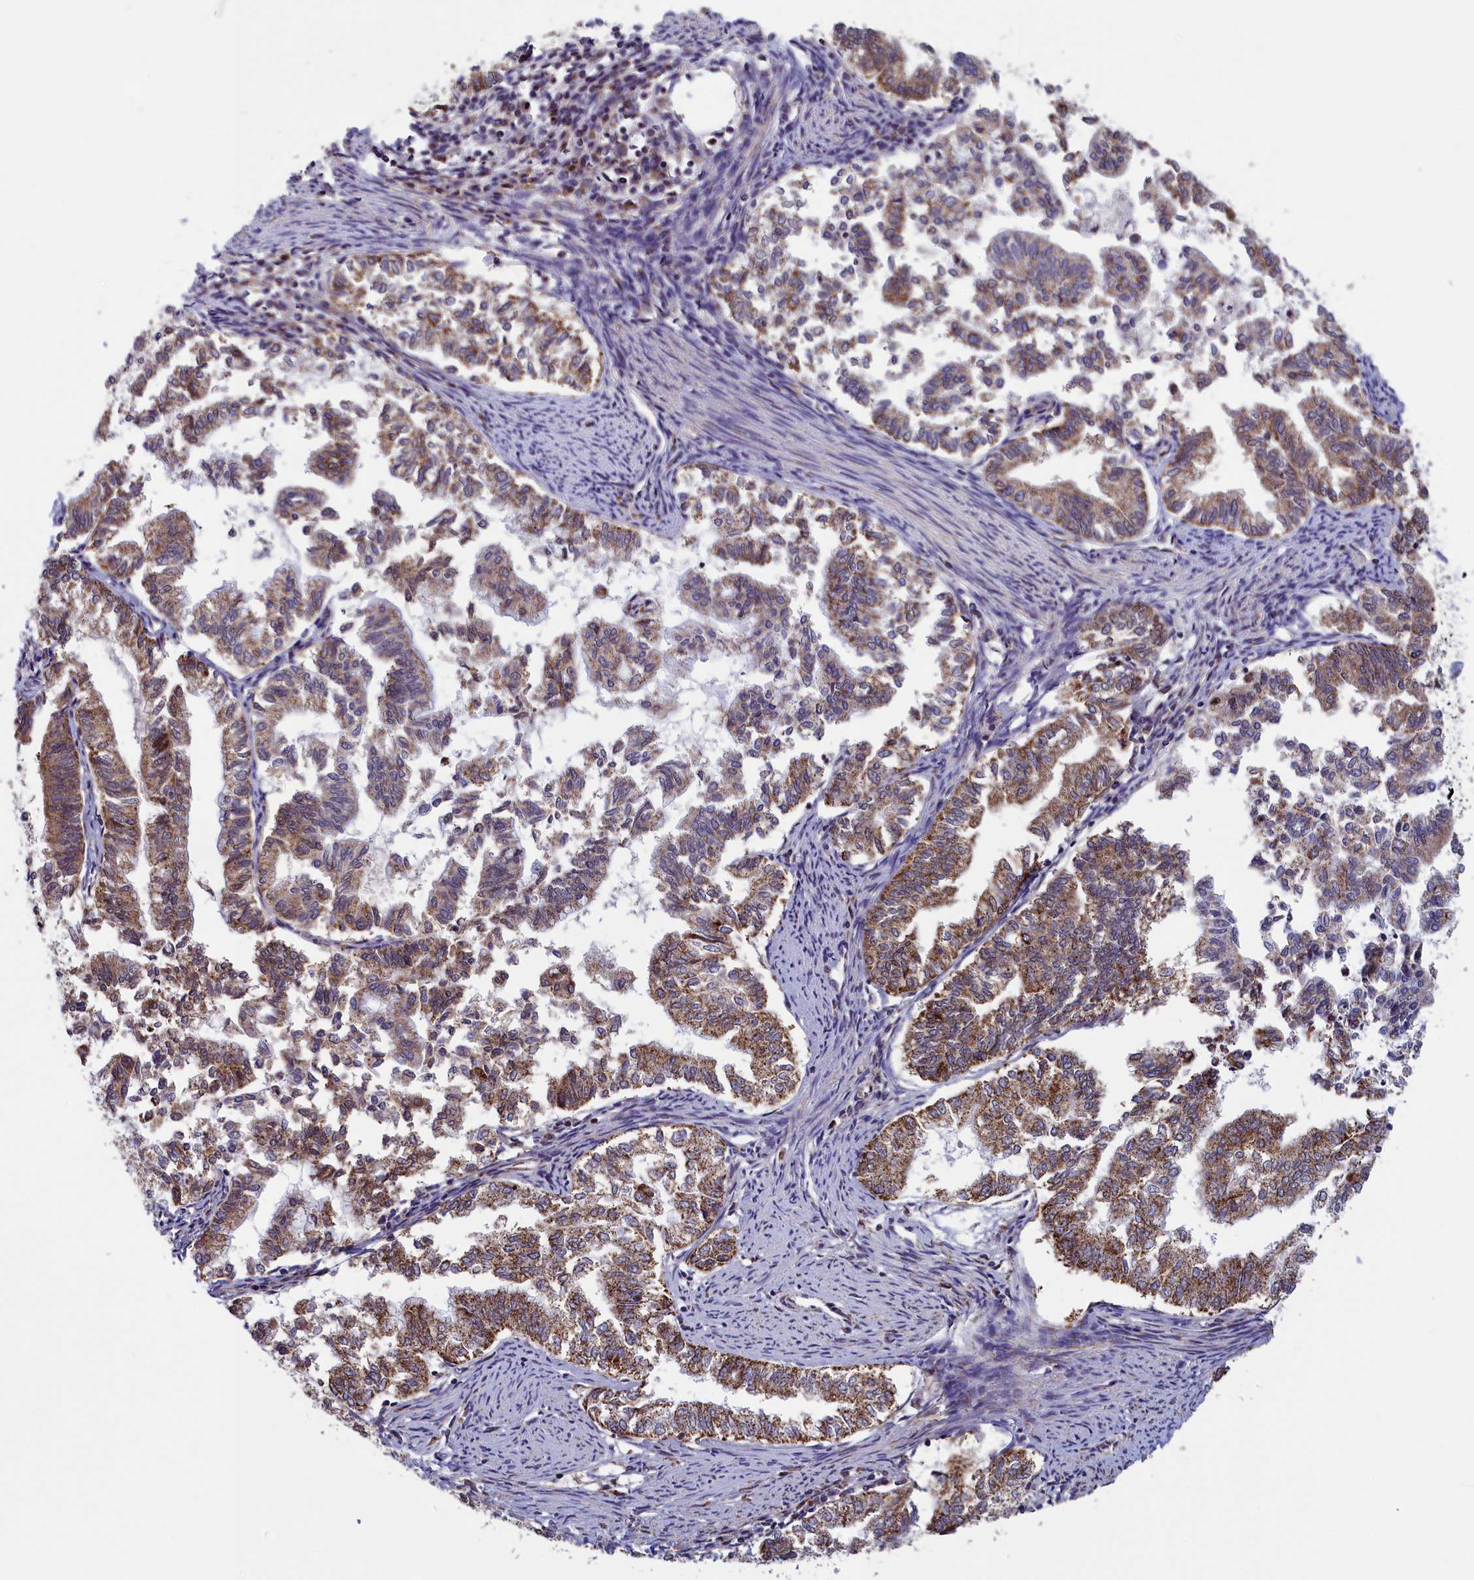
{"staining": {"intensity": "moderate", "quantity": ">75%", "location": "cytoplasmic/membranous"}, "tissue": "endometrial cancer", "cell_type": "Tumor cells", "image_type": "cancer", "snomed": [{"axis": "morphology", "description": "Adenocarcinoma, NOS"}, {"axis": "topography", "description": "Endometrium"}], "caption": "The immunohistochemical stain shows moderate cytoplasmic/membranous expression in tumor cells of endometrial adenocarcinoma tissue.", "gene": "IFT122", "patient": {"sex": "female", "age": 79}}